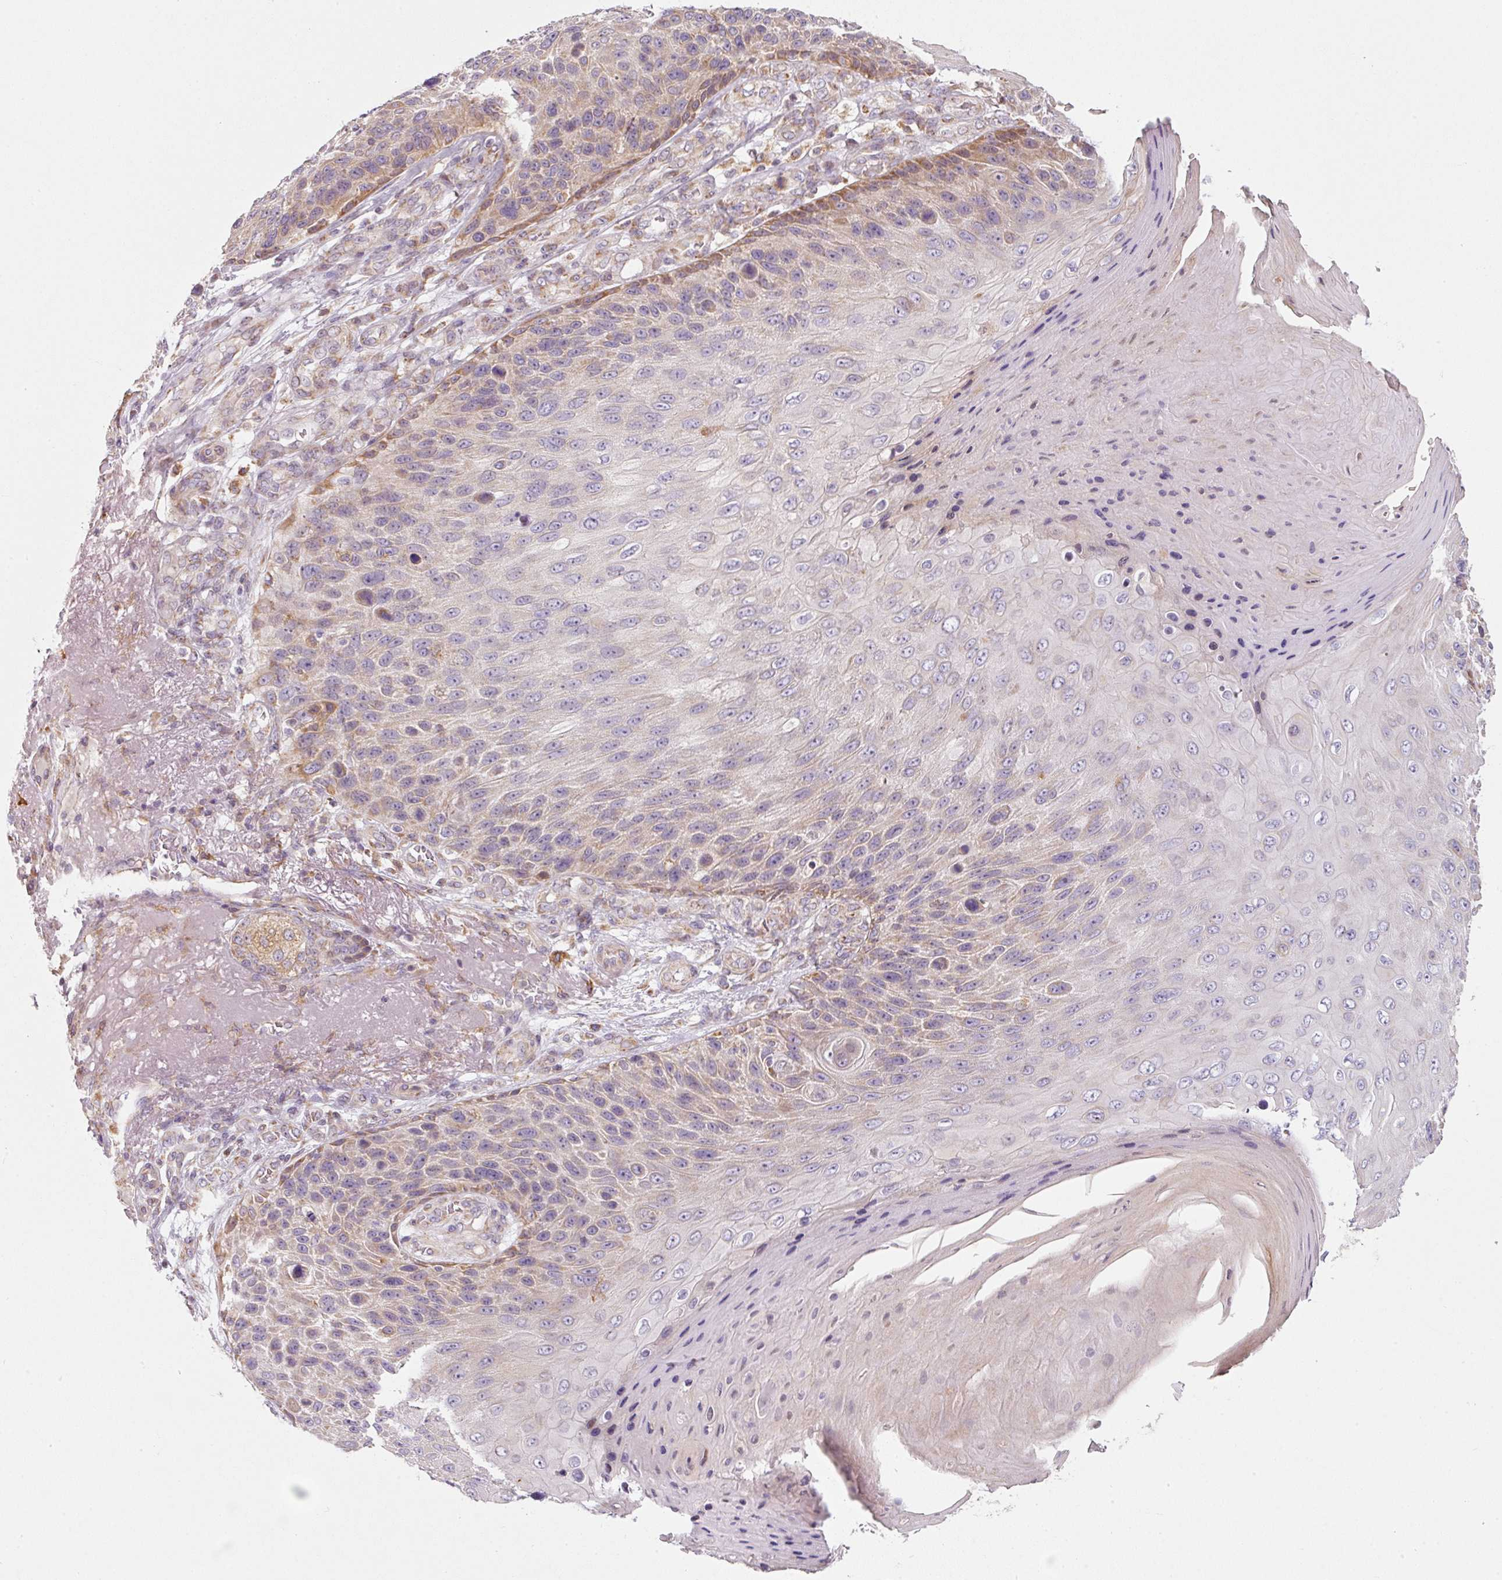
{"staining": {"intensity": "moderate", "quantity": "<25%", "location": "cytoplasmic/membranous"}, "tissue": "skin cancer", "cell_type": "Tumor cells", "image_type": "cancer", "snomed": [{"axis": "morphology", "description": "Squamous cell carcinoma, NOS"}, {"axis": "topography", "description": "Skin"}], "caption": "Moderate cytoplasmic/membranous positivity is seen in approximately <25% of tumor cells in skin cancer (squamous cell carcinoma).", "gene": "MORN4", "patient": {"sex": "female", "age": 88}}